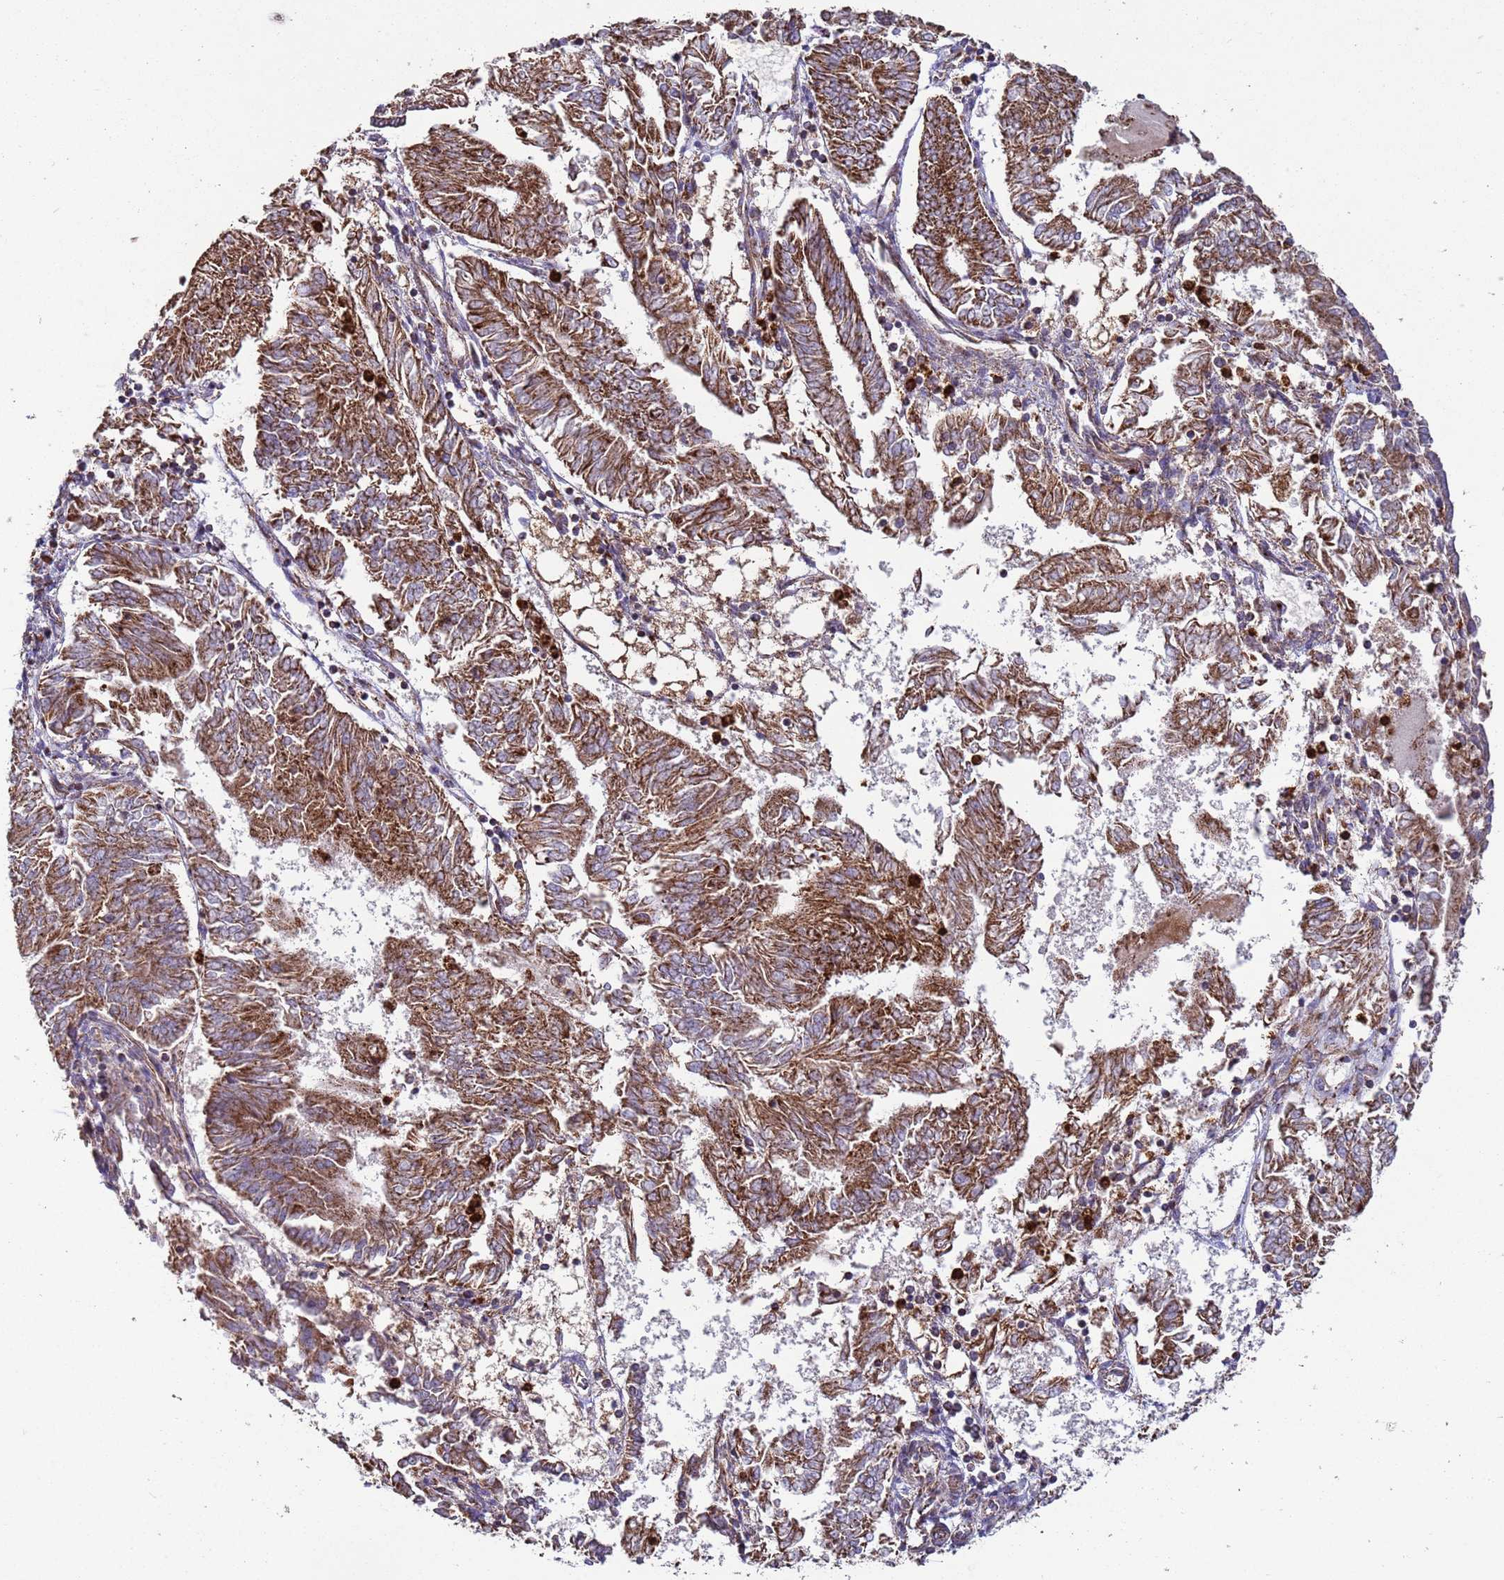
{"staining": {"intensity": "strong", "quantity": ">75%", "location": "cytoplasmic/membranous"}, "tissue": "endometrial cancer", "cell_type": "Tumor cells", "image_type": "cancer", "snomed": [{"axis": "morphology", "description": "Adenocarcinoma, NOS"}, {"axis": "topography", "description": "Endometrium"}], "caption": "Protein staining shows strong cytoplasmic/membranous positivity in about >75% of tumor cells in endometrial cancer (adenocarcinoma). (DAB (3,3'-diaminobenzidine) IHC with brightfield microscopy, high magnification).", "gene": "FBXO33", "patient": {"sex": "female", "age": 58}}